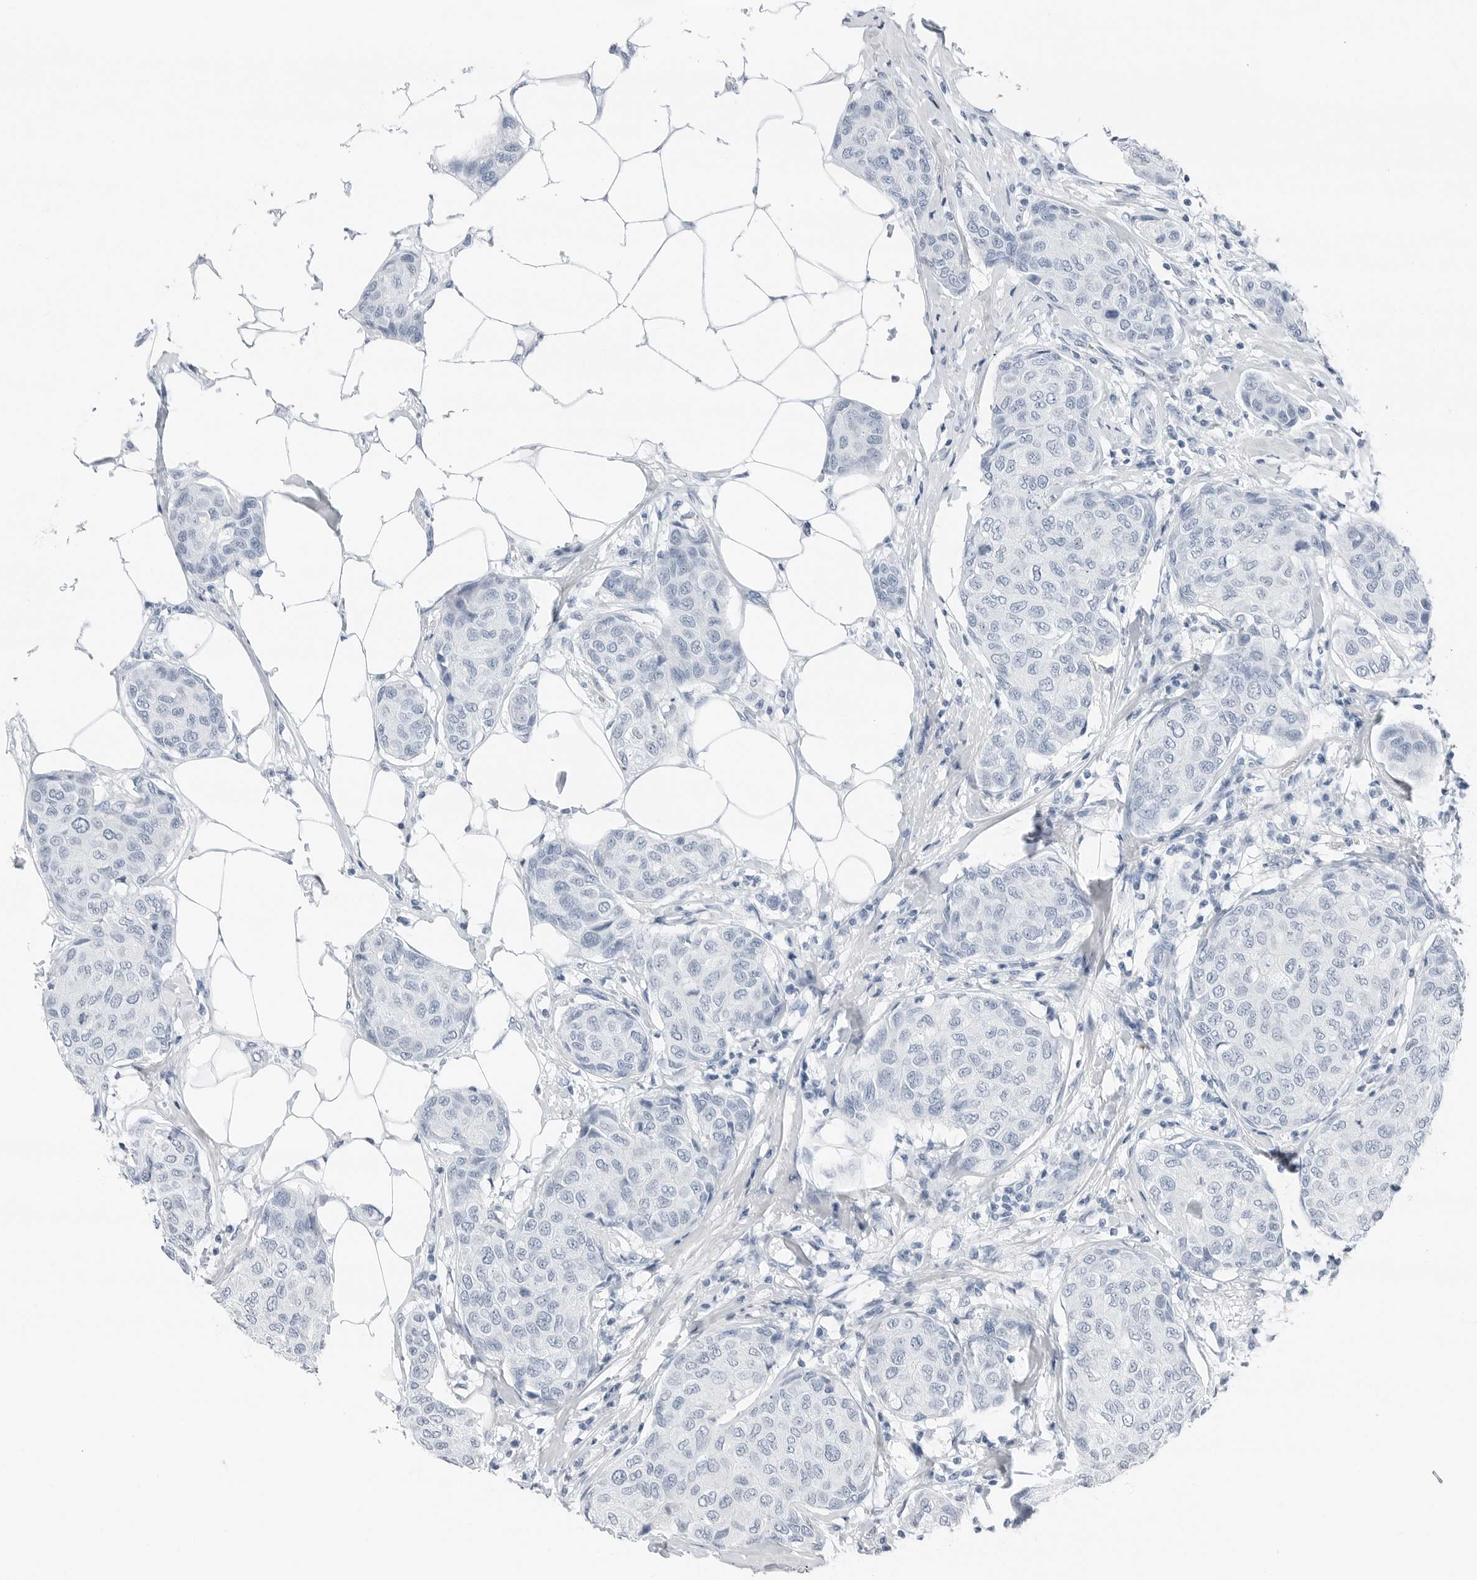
{"staining": {"intensity": "negative", "quantity": "none", "location": "none"}, "tissue": "breast cancer", "cell_type": "Tumor cells", "image_type": "cancer", "snomed": [{"axis": "morphology", "description": "Duct carcinoma"}, {"axis": "topography", "description": "Breast"}], "caption": "Immunohistochemistry (IHC) photomicrograph of neoplastic tissue: human breast cancer stained with DAB (3,3'-diaminobenzidine) reveals no significant protein staining in tumor cells.", "gene": "SLPI", "patient": {"sex": "female", "age": 80}}